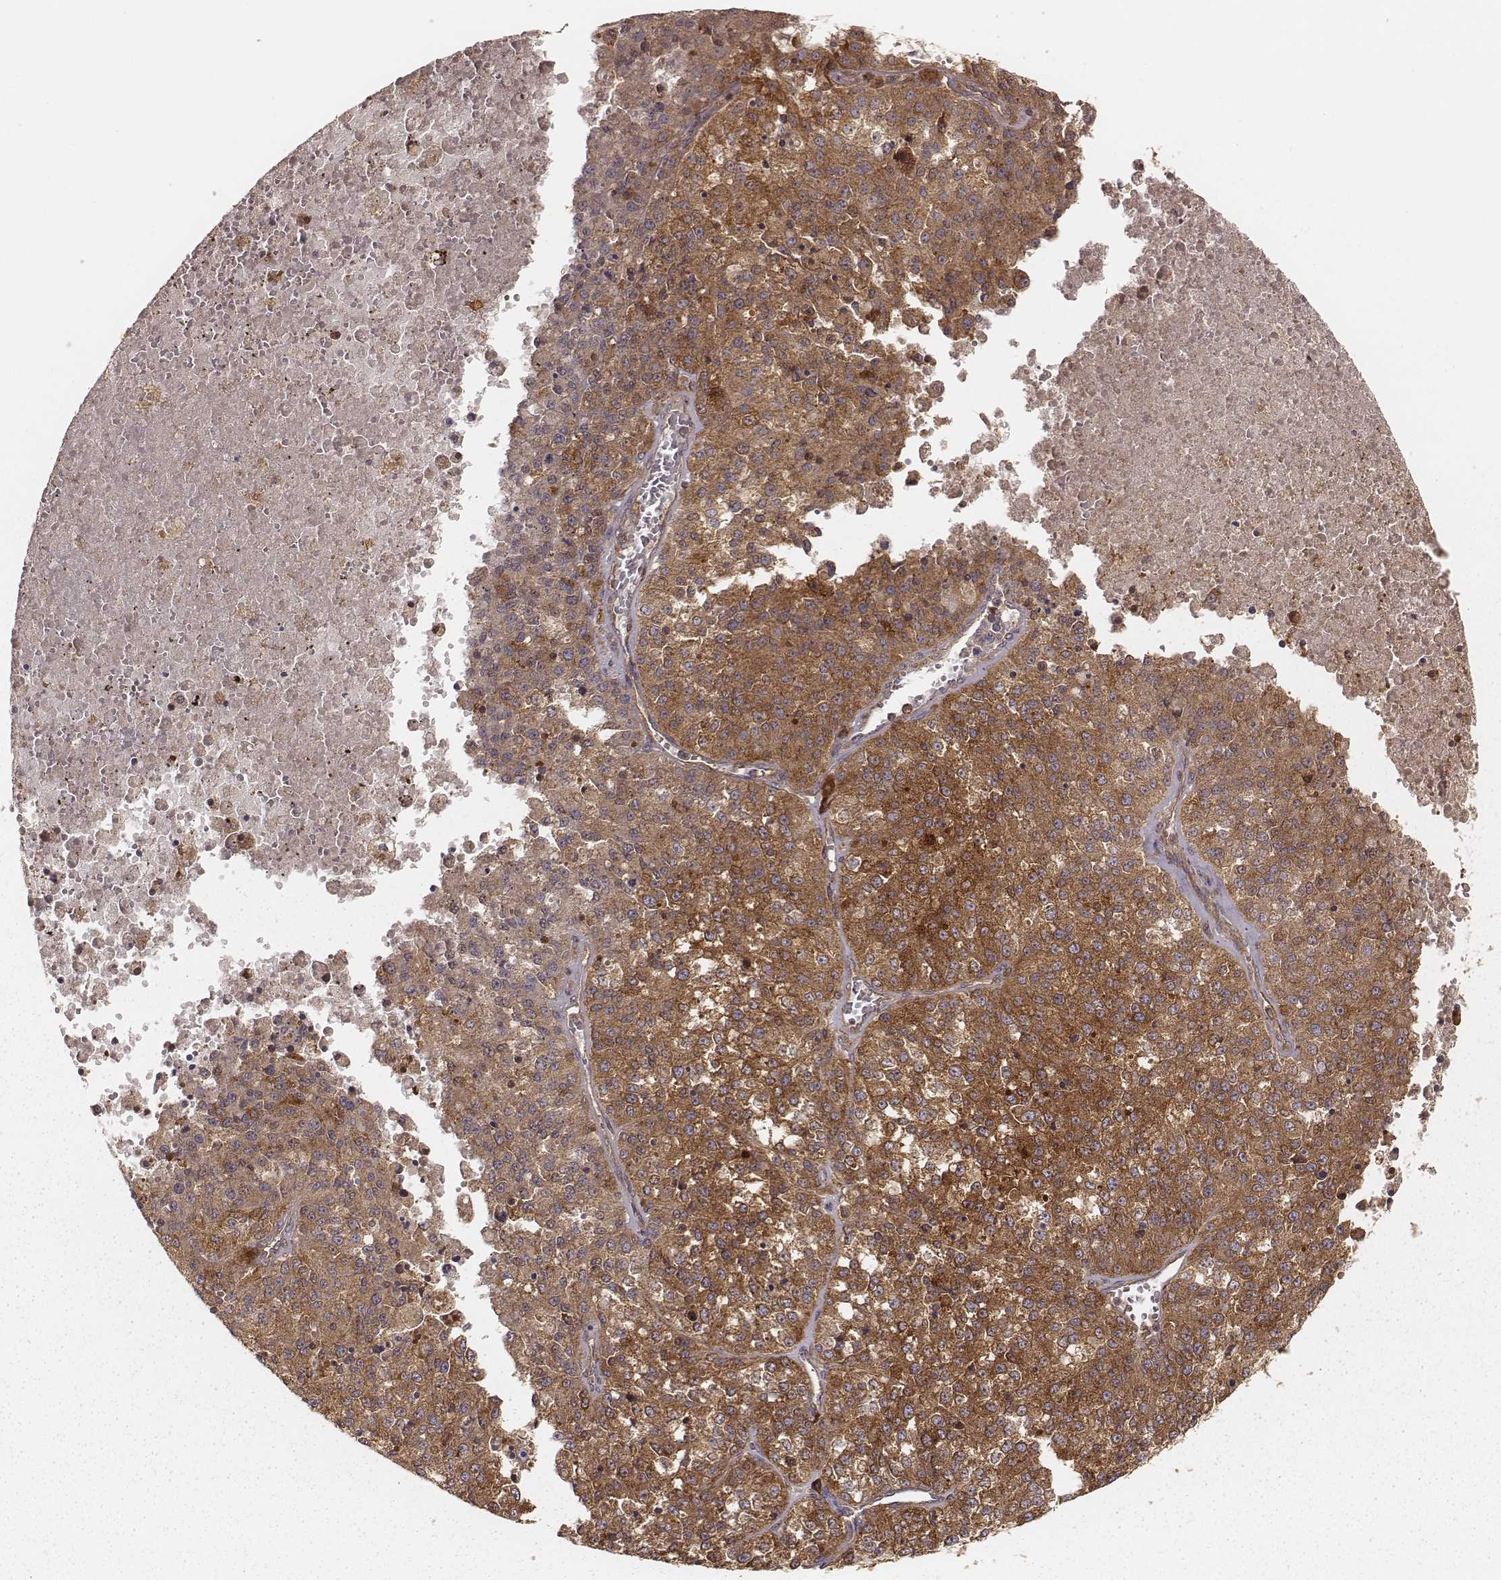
{"staining": {"intensity": "strong", "quantity": ">75%", "location": "cytoplasmic/membranous"}, "tissue": "melanoma", "cell_type": "Tumor cells", "image_type": "cancer", "snomed": [{"axis": "morphology", "description": "Malignant melanoma, Metastatic site"}, {"axis": "topography", "description": "Lymph node"}], "caption": "A high-resolution image shows immunohistochemistry (IHC) staining of melanoma, which shows strong cytoplasmic/membranous staining in approximately >75% of tumor cells. The staining is performed using DAB brown chromogen to label protein expression. The nuclei are counter-stained blue using hematoxylin.", "gene": "CARS1", "patient": {"sex": "female", "age": 64}}